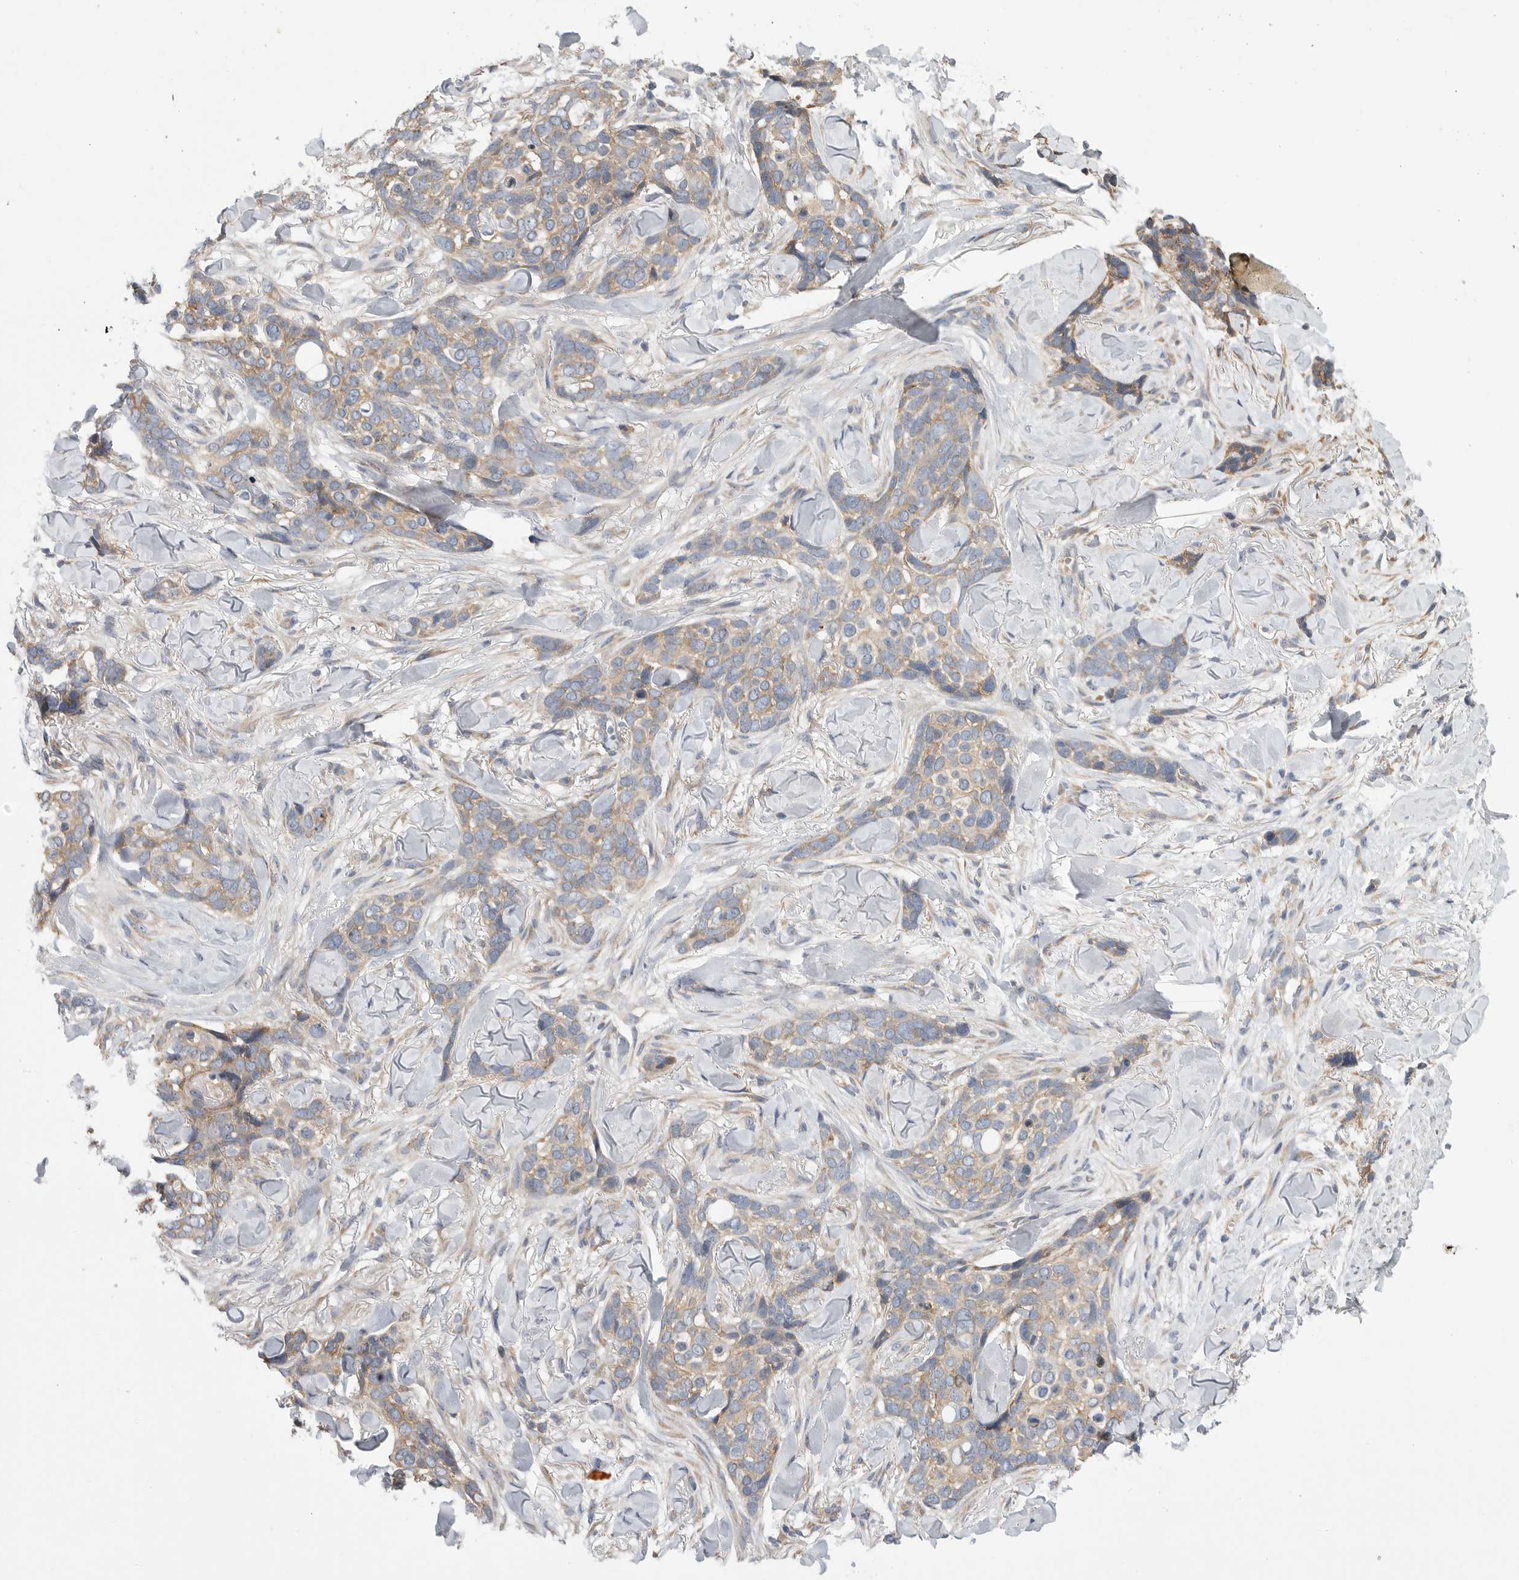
{"staining": {"intensity": "moderate", "quantity": ">75%", "location": "cytoplasmic/membranous"}, "tissue": "skin cancer", "cell_type": "Tumor cells", "image_type": "cancer", "snomed": [{"axis": "morphology", "description": "Basal cell carcinoma"}, {"axis": "topography", "description": "Skin"}], "caption": "A high-resolution micrograph shows immunohistochemistry staining of basal cell carcinoma (skin), which exhibits moderate cytoplasmic/membranous positivity in about >75% of tumor cells.", "gene": "FBXO43", "patient": {"sex": "female", "age": 82}}